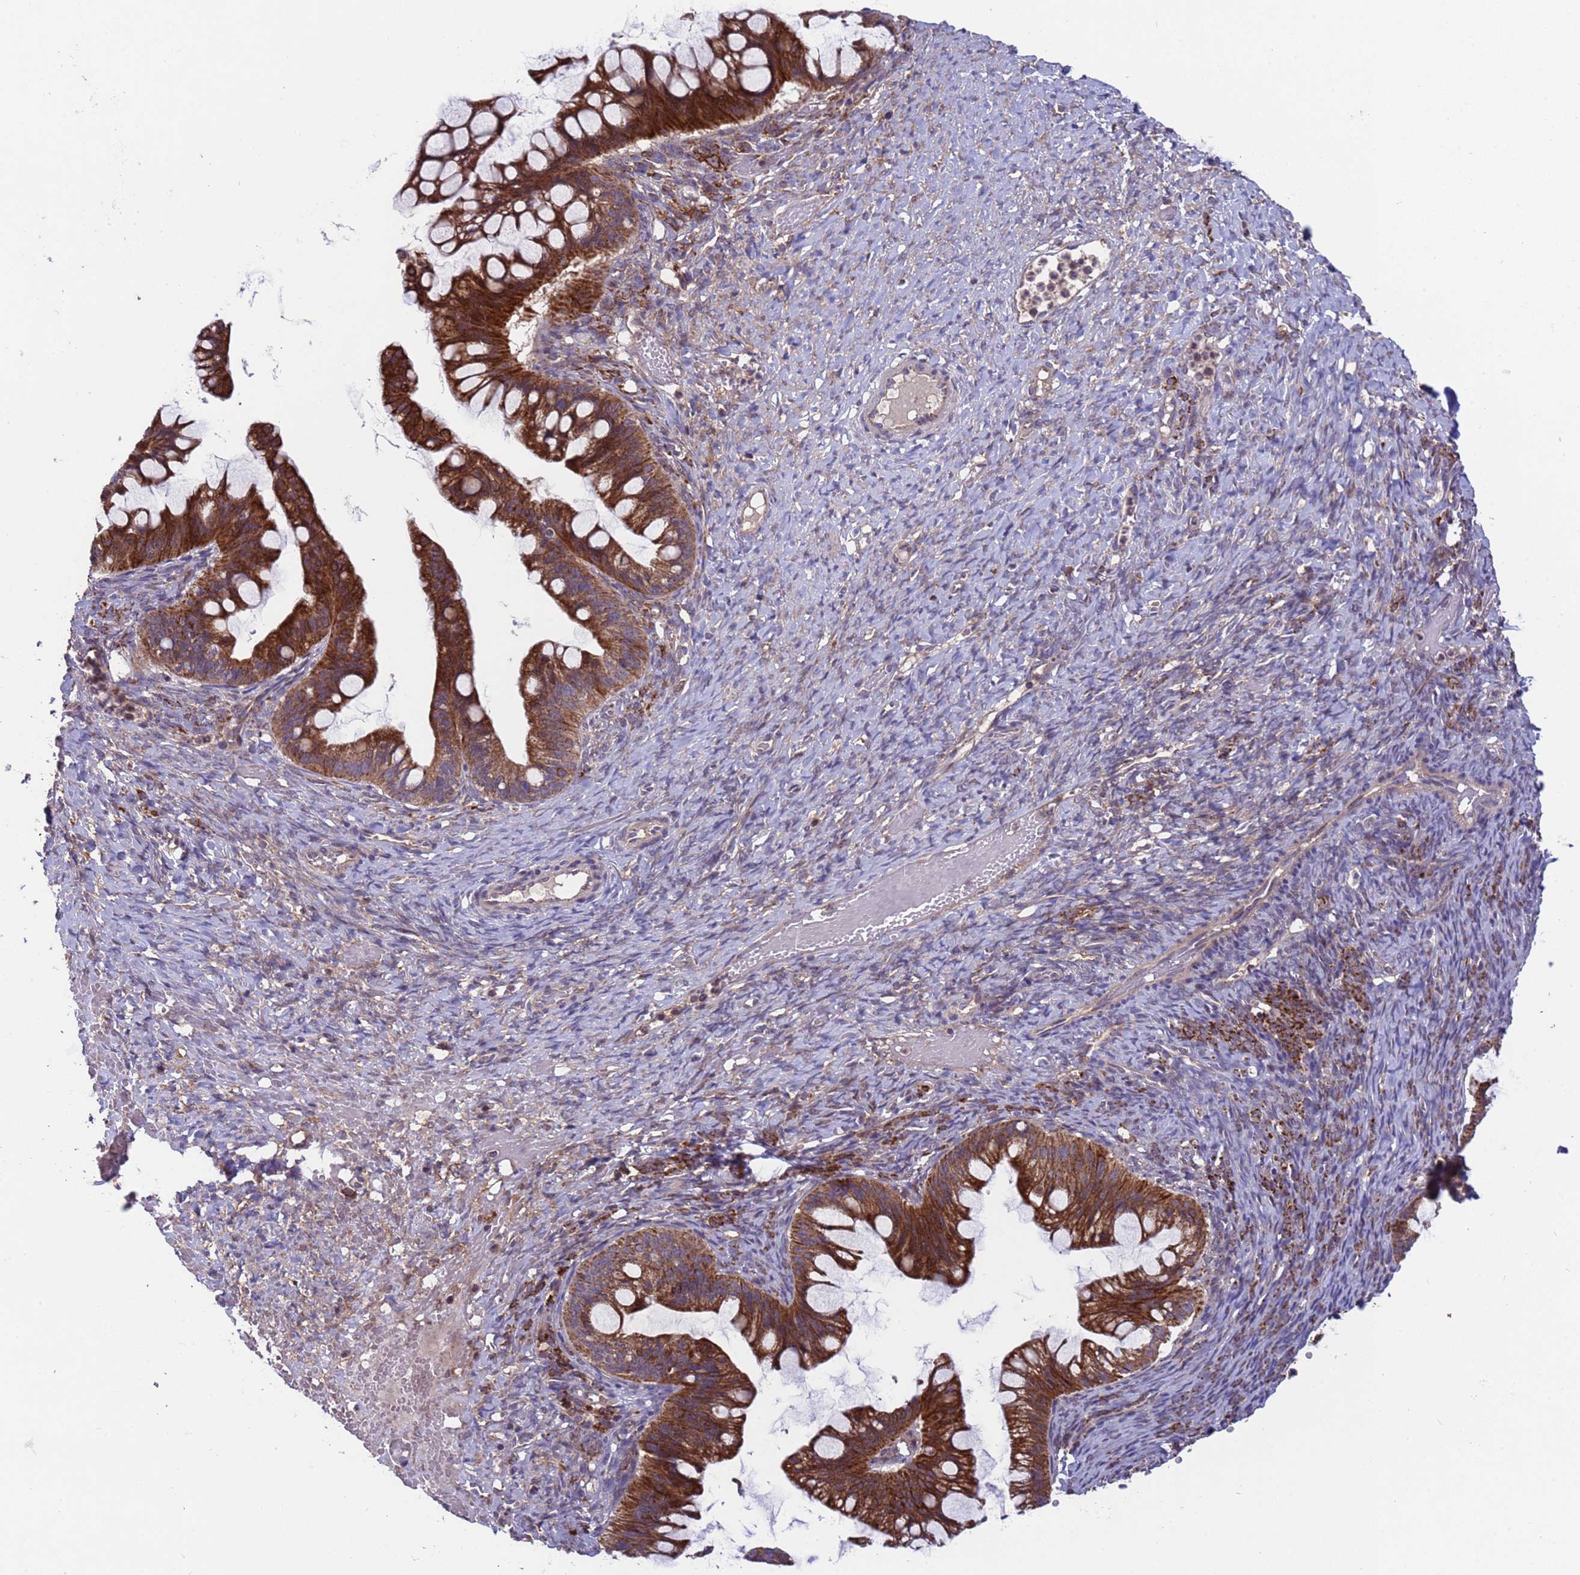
{"staining": {"intensity": "strong", "quantity": ">75%", "location": "cytoplasmic/membranous"}, "tissue": "ovarian cancer", "cell_type": "Tumor cells", "image_type": "cancer", "snomed": [{"axis": "morphology", "description": "Cystadenocarcinoma, mucinous, NOS"}, {"axis": "topography", "description": "Ovary"}], "caption": "Ovarian cancer (mucinous cystadenocarcinoma) stained for a protein exhibits strong cytoplasmic/membranous positivity in tumor cells.", "gene": "ACAD8", "patient": {"sex": "female", "age": 73}}